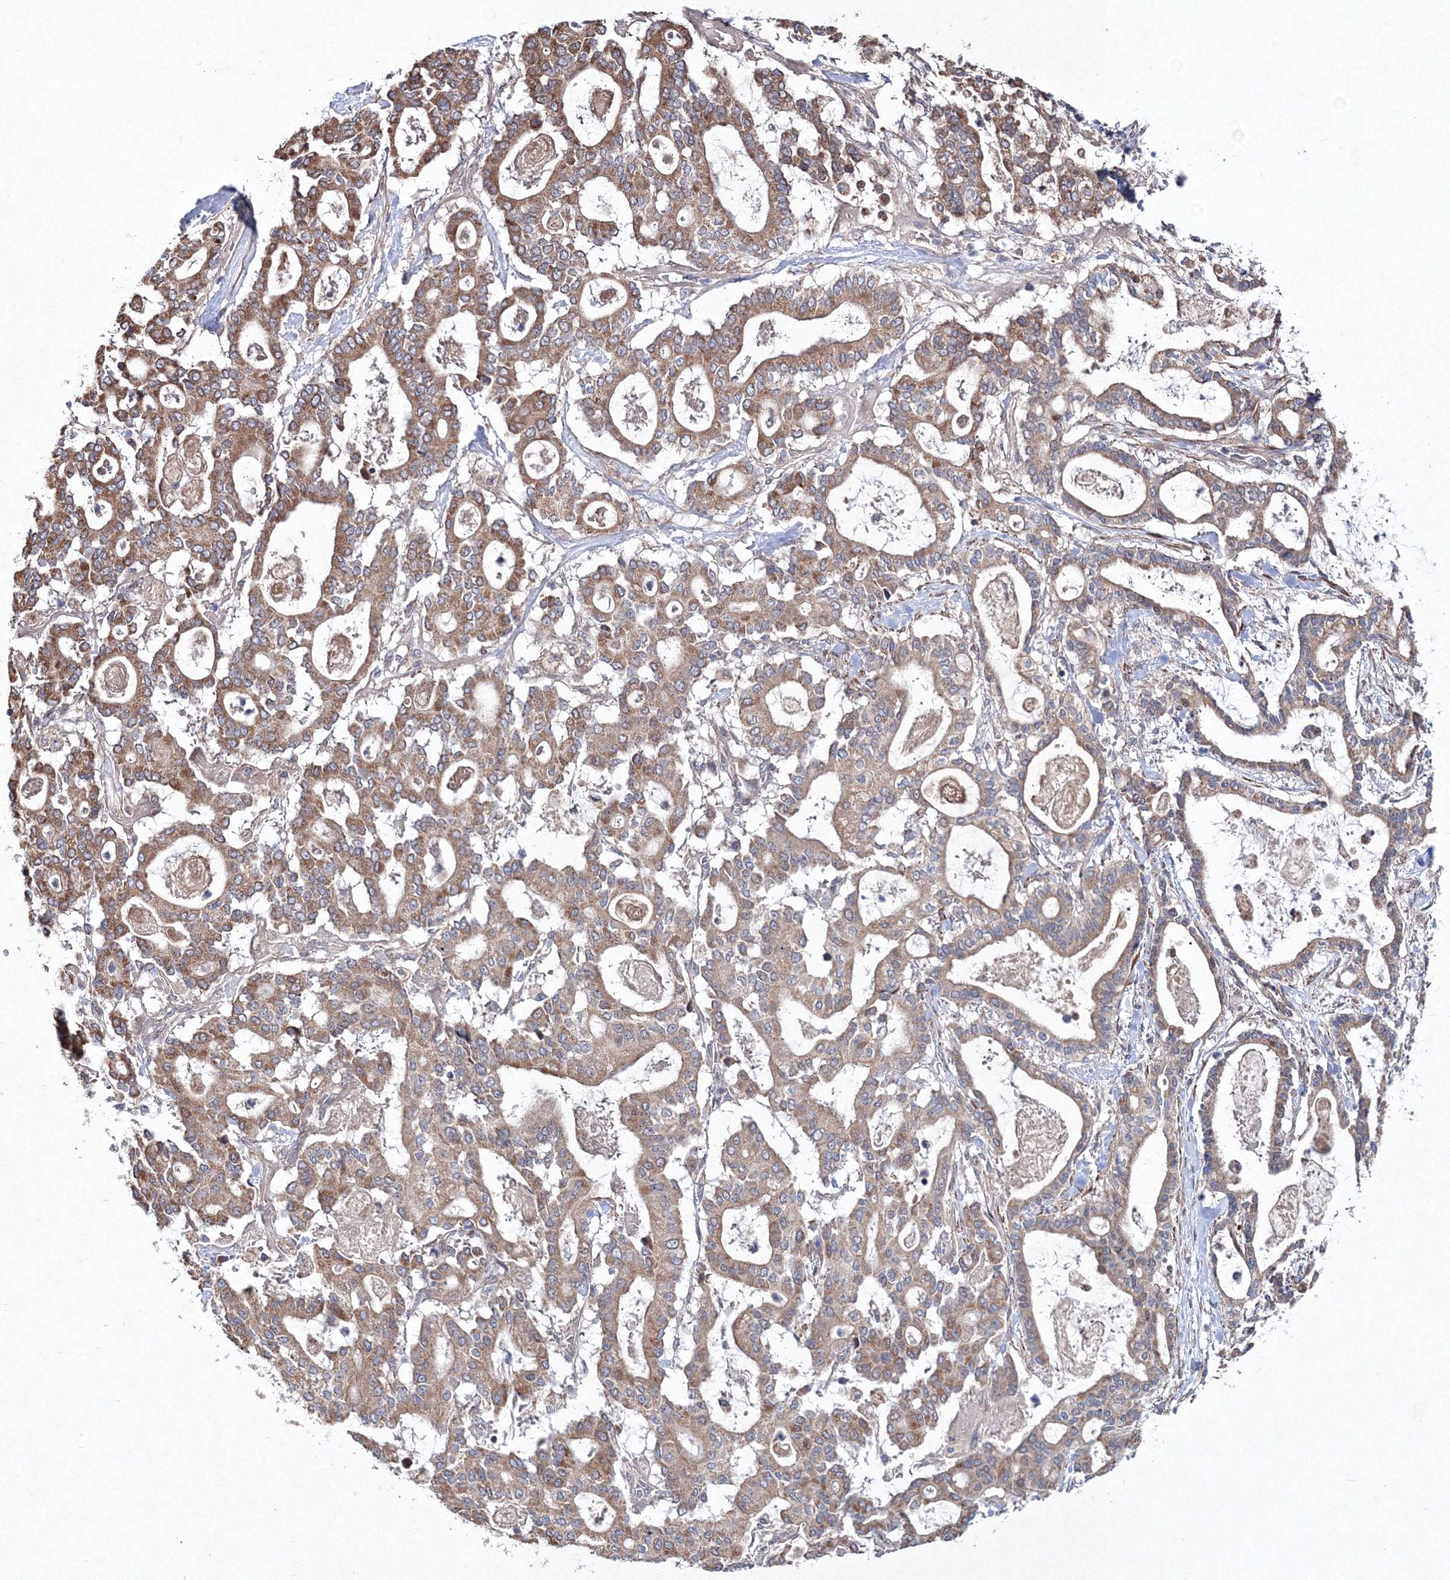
{"staining": {"intensity": "moderate", "quantity": ">75%", "location": "cytoplasmic/membranous"}, "tissue": "pancreatic cancer", "cell_type": "Tumor cells", "image_type": "cancer", "snomed": [{"axis": "morphology", "description": "Adenocarcinoma, NOS"}, {"axis": "topography", "description": "Pancreas"}], "caption": "Tumor cells demonstrate medium levels of moderate cytoplasmic/membranous staining in approximately >75% of cells in human adenocarcinoma (pancreatic).", "gene": "PPP2R2B", "patient": {"sex": "male", "age": 63}}